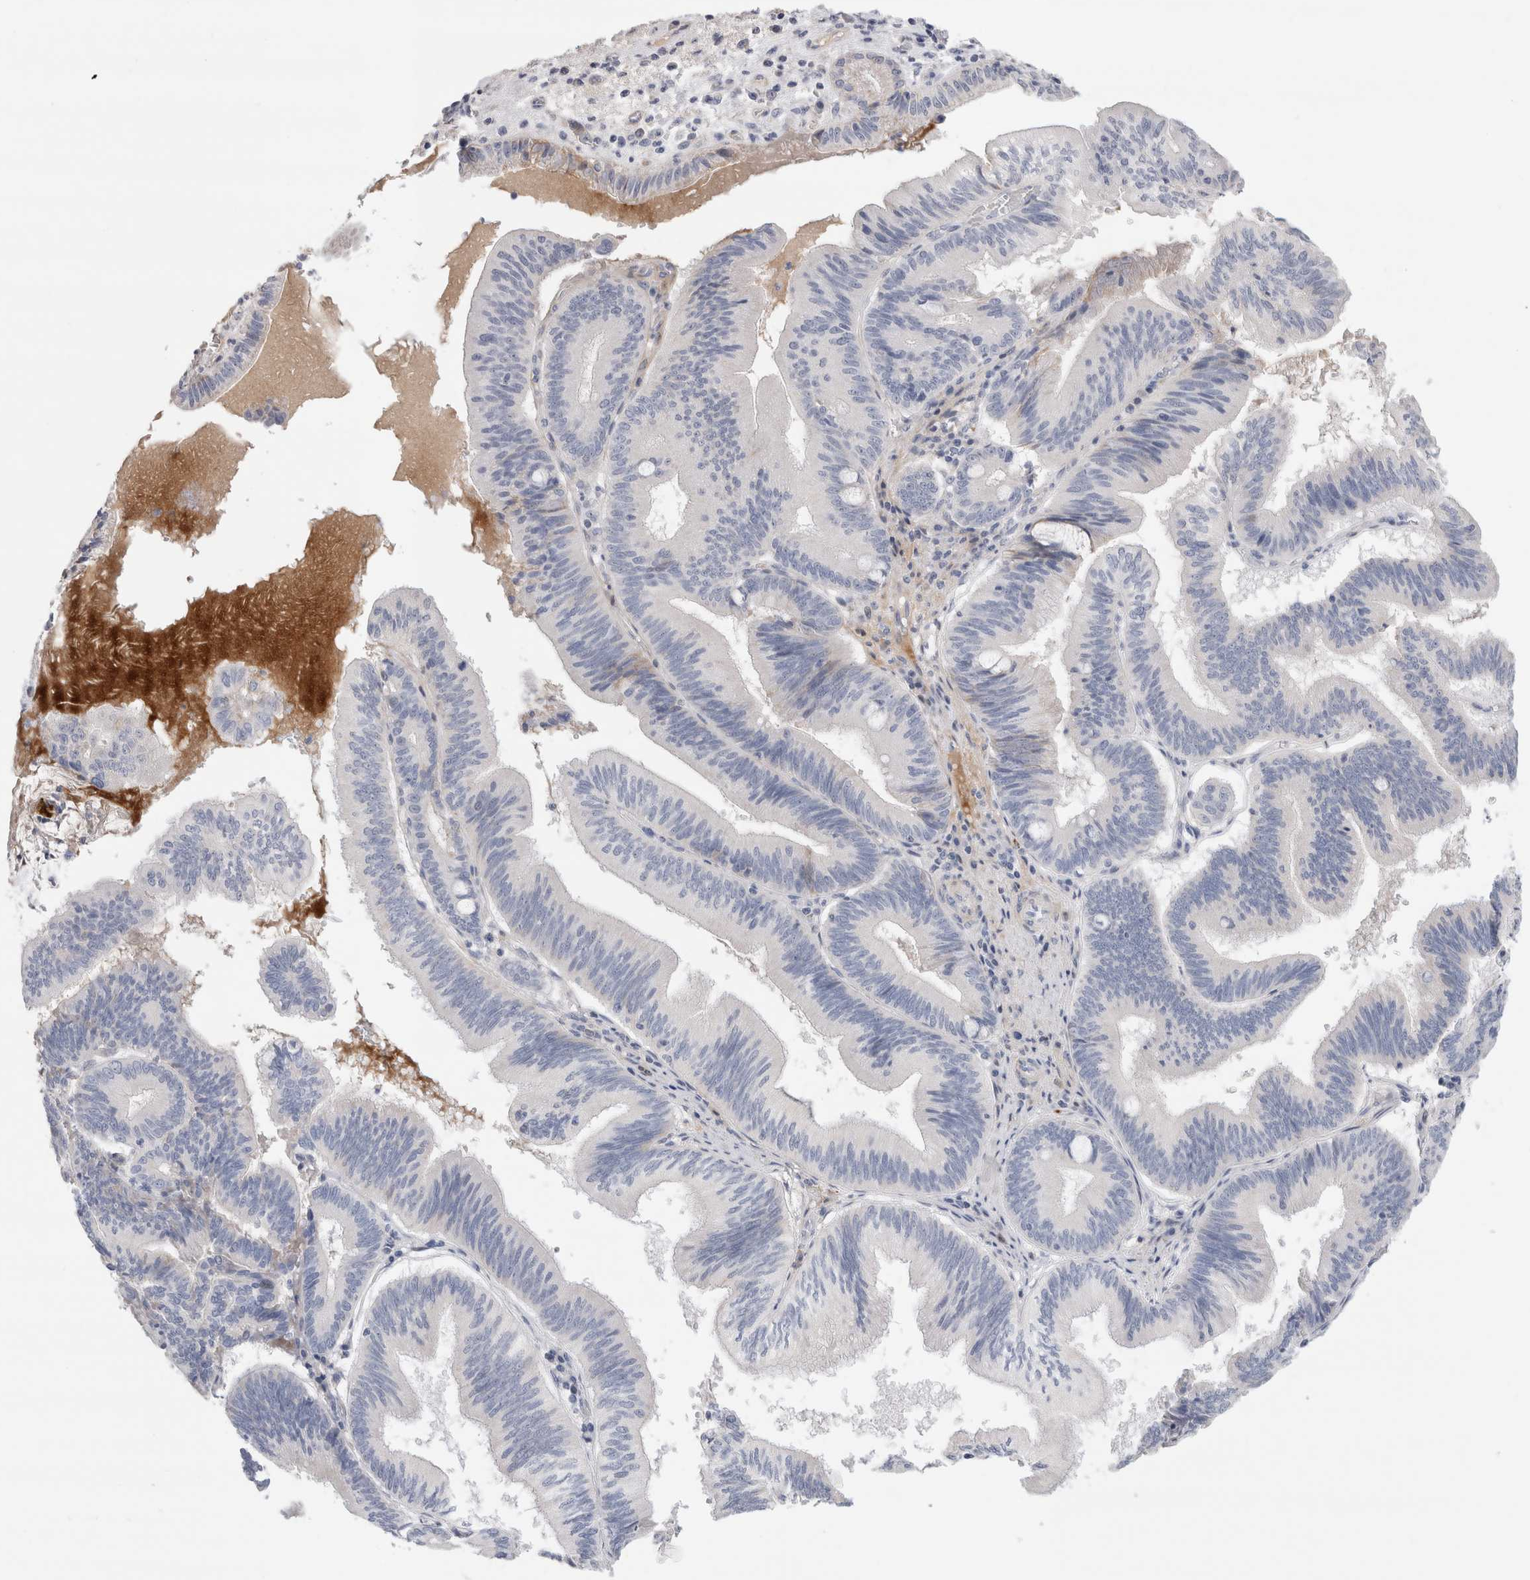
{"staining": {"intensity": "negative", "quantity": "none", "location": "none"}, "tissue": "pancreatic cancer", "cell_type": "Tumor cells", "image_type": "cancer", "snomed": [{"axis": "morphology", "description": "Adenocarcinoma, NOS"}, {"axis": "topography", "description": "Pancreas"}], "caption": "A high-resolution histopathology image shows IHC staining of pancreatic cancer (adenocarcinoma), which reveals no significant staining in tumor cells.", "gene": "ECHDC2", "patient": {"sex": "male", "age": 82}}